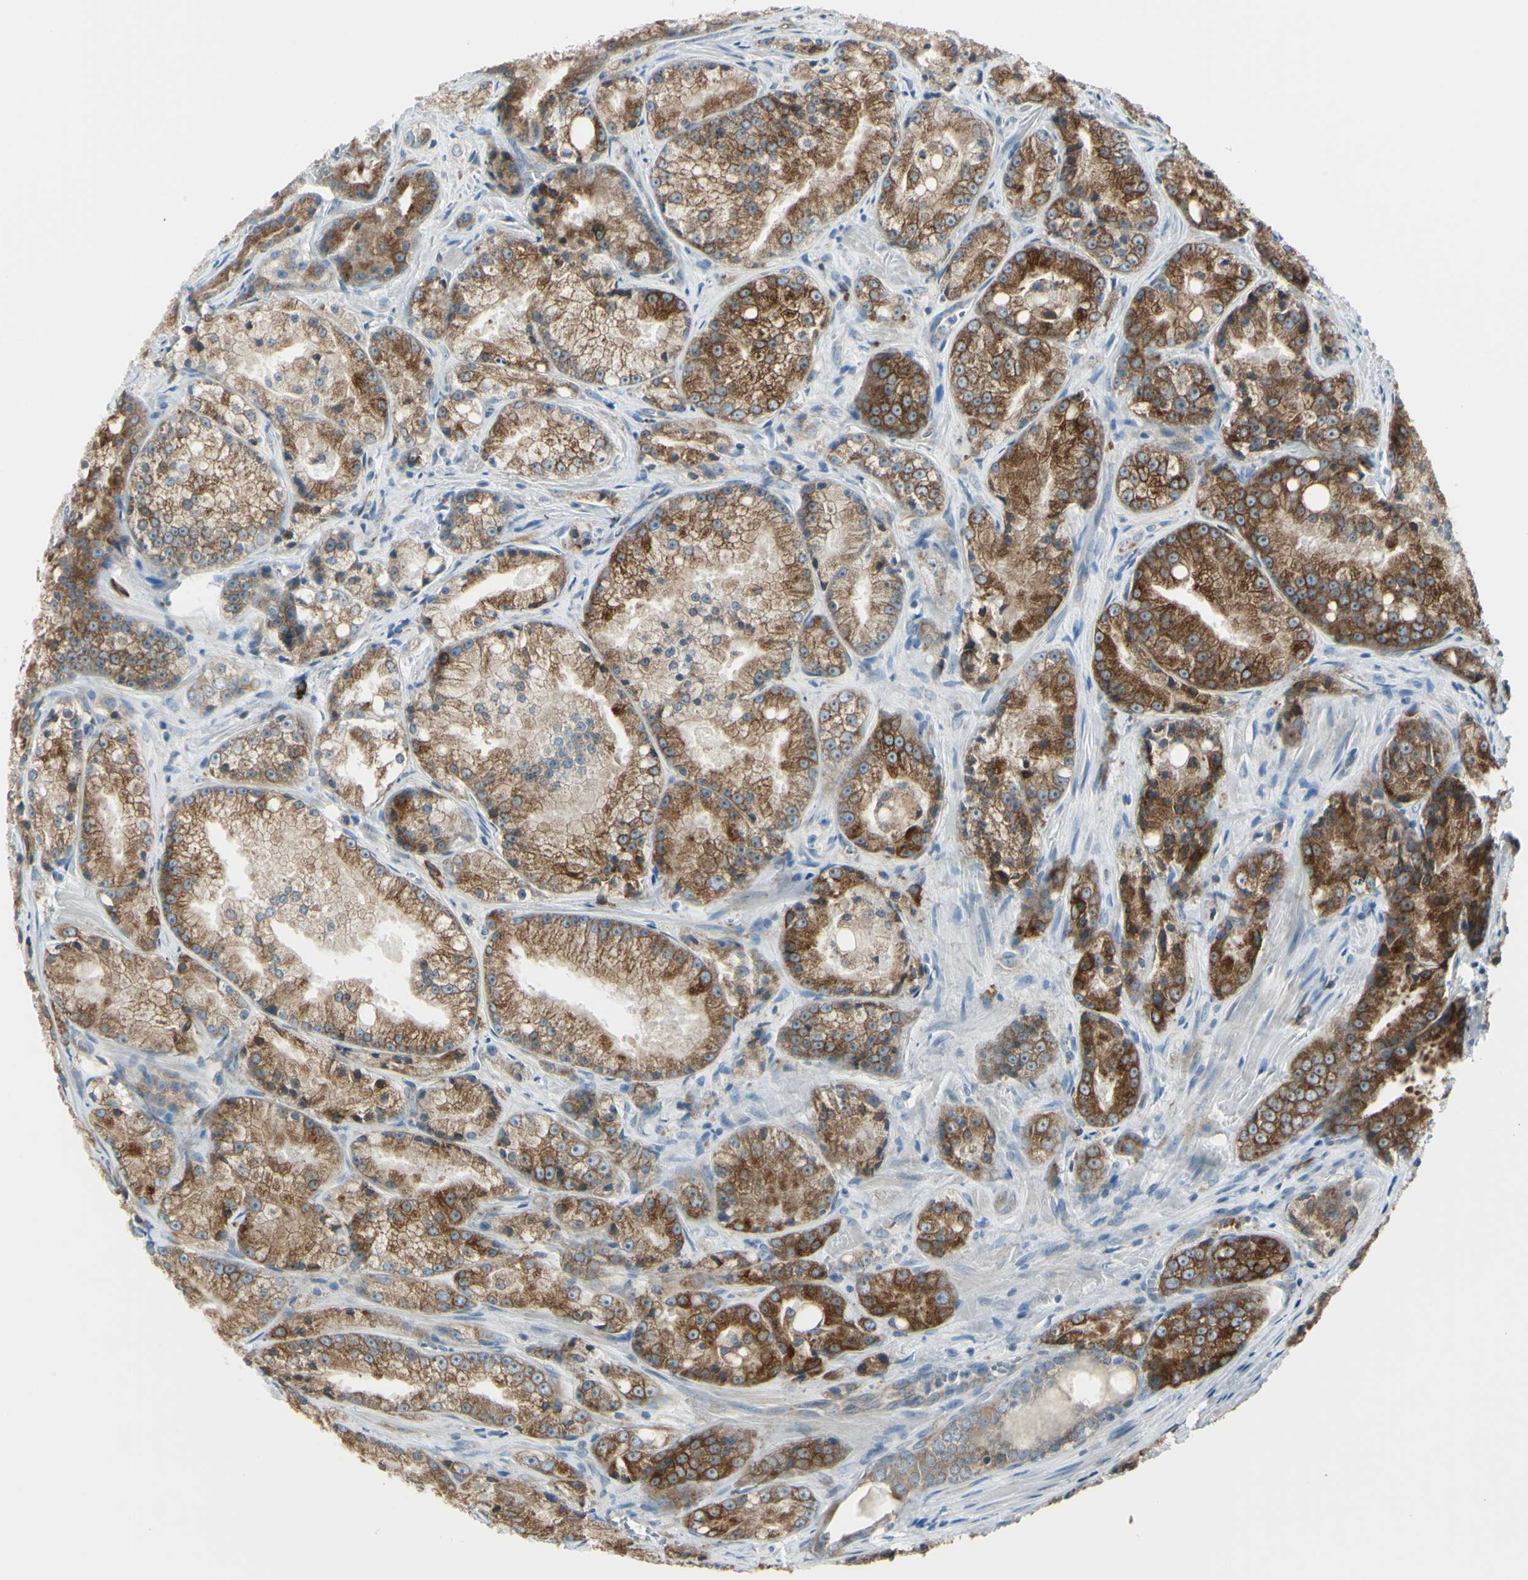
{"staining": {"intensity": "moderate", "quantity": ">75%", "location": "cytoplasmic/membranous"}, "tissue": "prostate cancer", "cell_type": "Tumor cells", "image_type": "cancer", "snomed": [{"axis": "morphology", "description": "Adenocarcinoma, Low grade"}, {"axis": "topography", "description": "Prostate"}], "caption": "Moderate cytoplasmic/membranous protein positivity is seen in approximately >75% of tumor cells in prostate cancer (adenocarcinoma (low-grade)).", "gene": "SELENOS", "patient": {"sex": "male", "age": 64}}